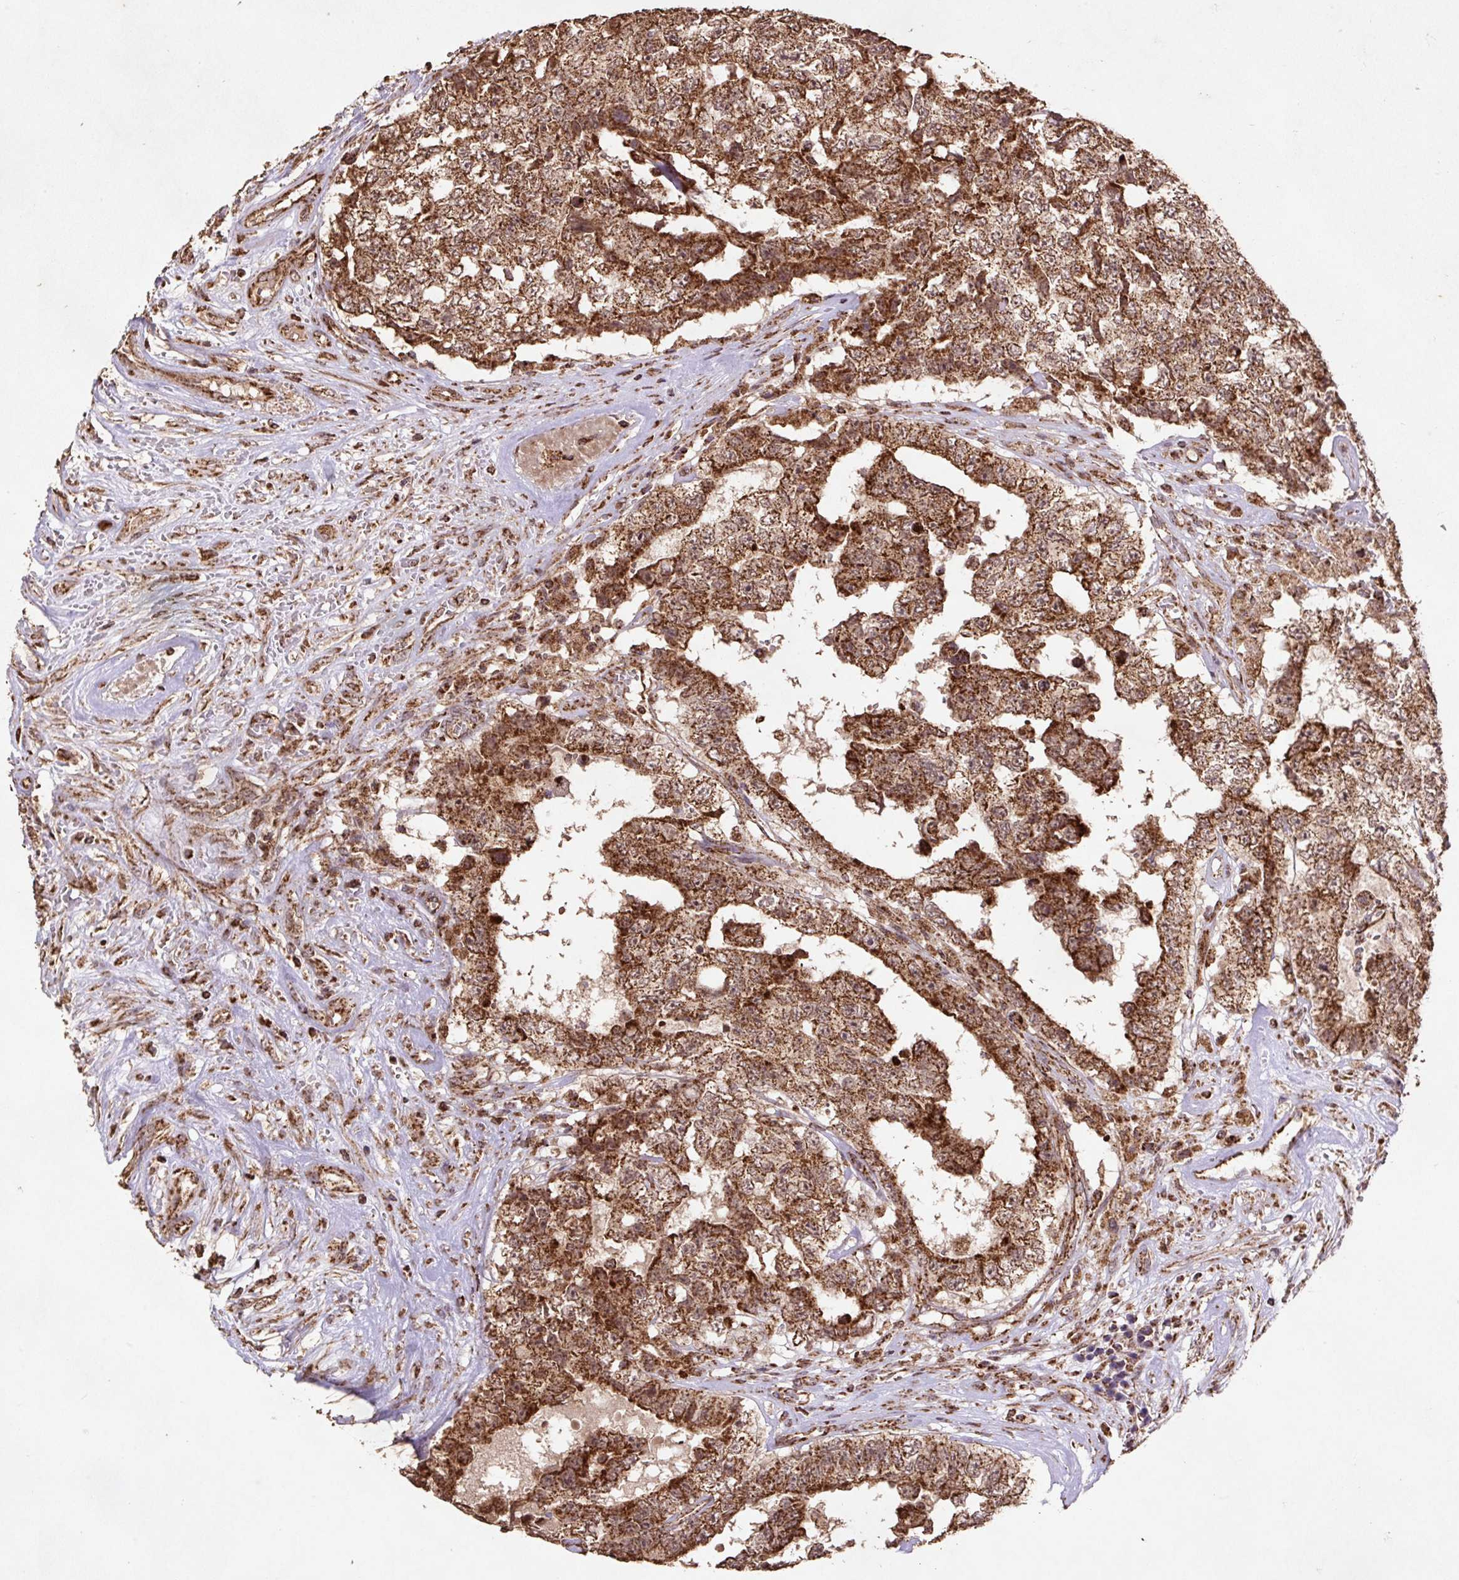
{"staining": {"intensity": "moderate", "quantity": ">75%", "location": "cytoplasmic/membranous"}, "tissue": "testis cancer", "cell_type": "Tumor cells", "image_type": "cancer", "snomed": [{"axis": "morphology", "description": "Normal tissue, NOS"}, {"axis": "morphology", "description": "Carcinoma, Embryonal, NOS"}, {"axis": "topography", "description": "Testis"}, {"axis": "topography", "description": "Epididymis"}], "caption": "DAB immunohistochemical staining of human testis cancer shows moderate cytoplasmic/membranous protein staining in about >75% of tumor cells.", "gene": "ATP5F1A", "patient": {"sex": "male", "age": 25}}